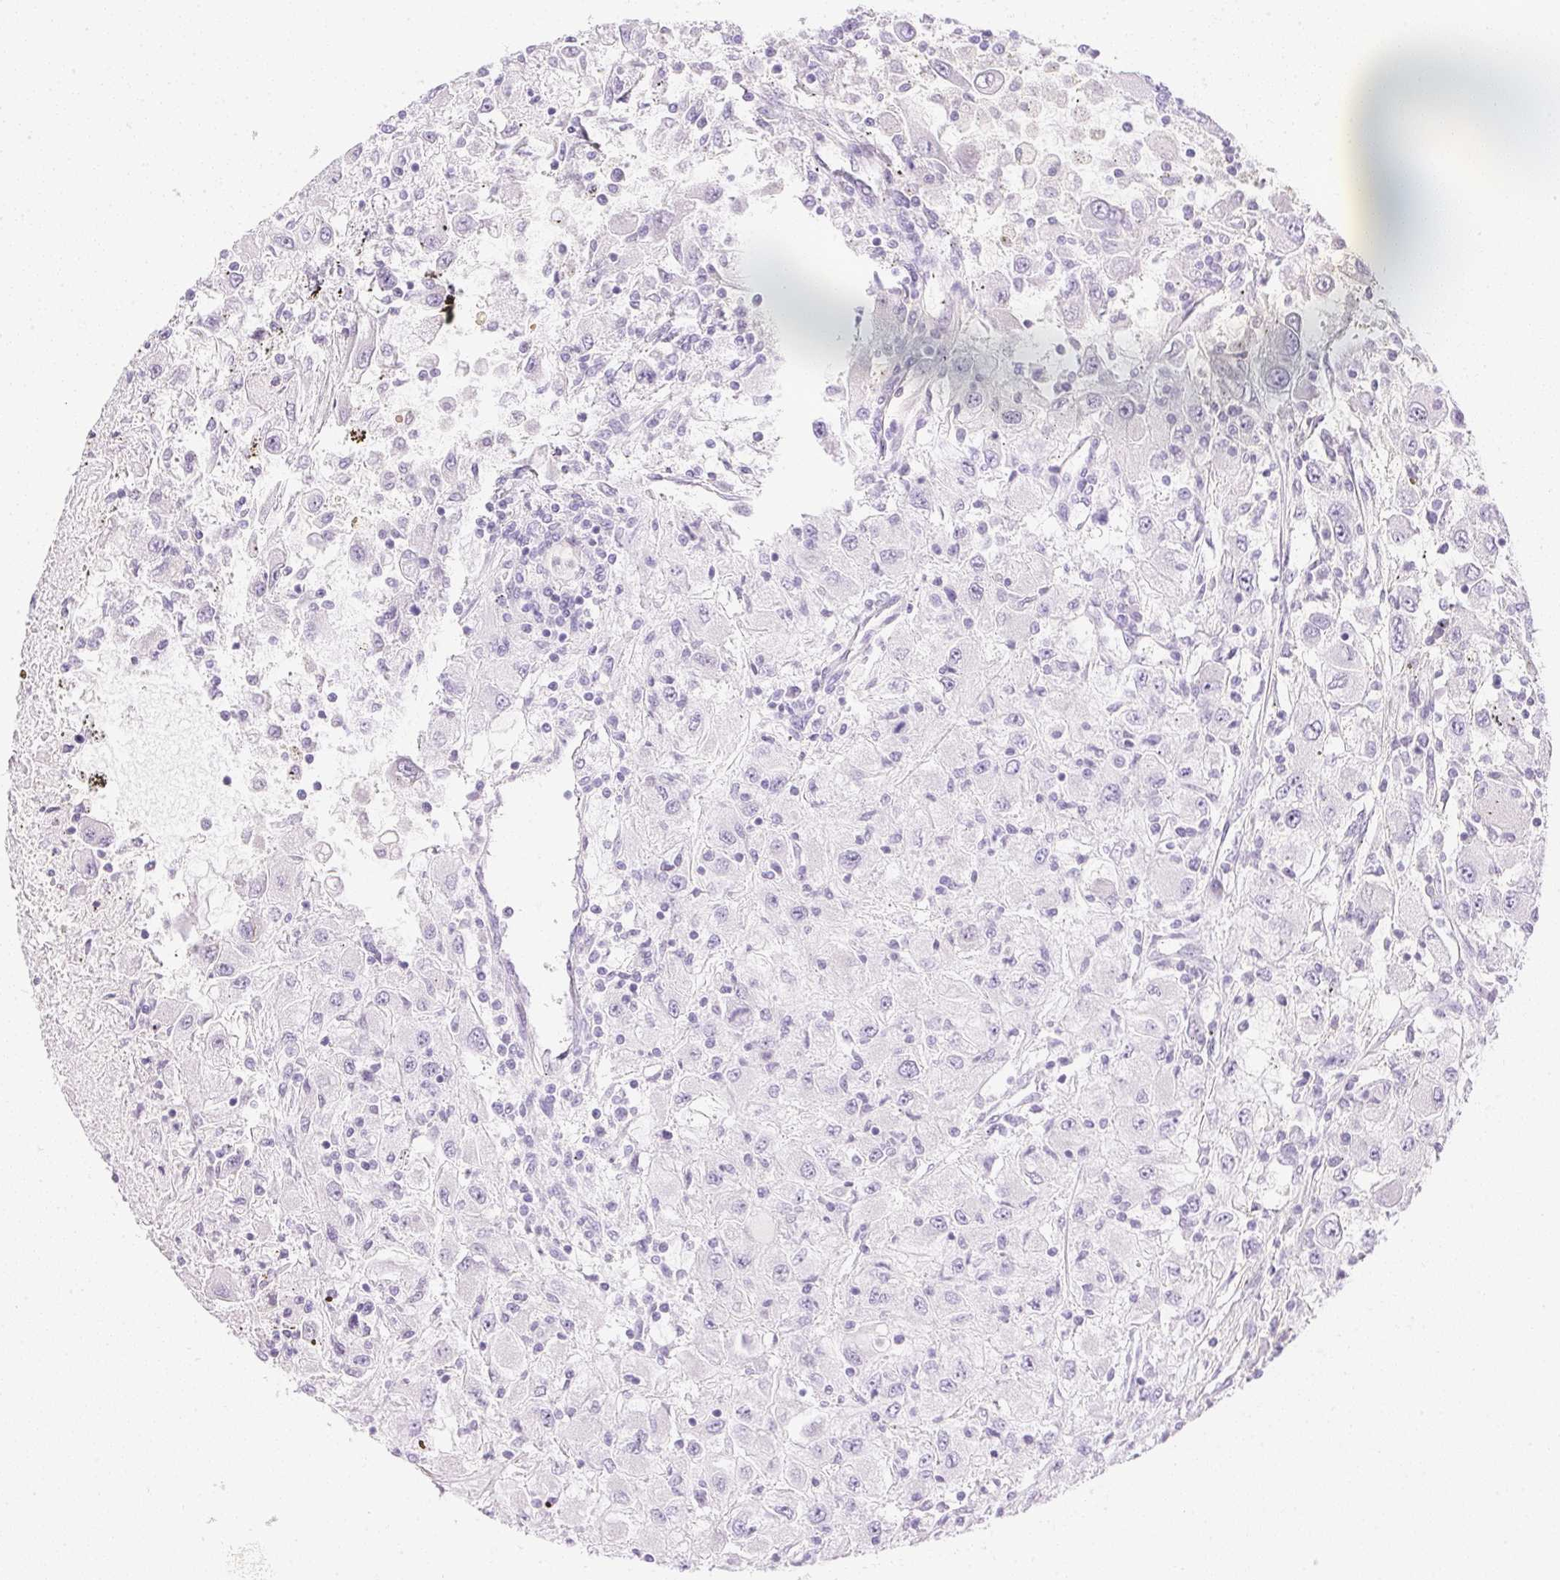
{"staining": {"intensity": "negative", "quantity": "none", "location": "none"}, "tissue": "renal cancer", "cell_type": "Tumor cells", "image_type": "cancer", "snomed": [{"axis": "morphology", "description": "Adenocarcinoma, NOS"}, {"axis": "topography", "description": "Kidney"}], "caption": "Micrograph shows no protein positivity in tumor cells of renal adenocarcinoma tissue.", "gene": "CTRL", "patient": {"sex": "female", "age": 67}}